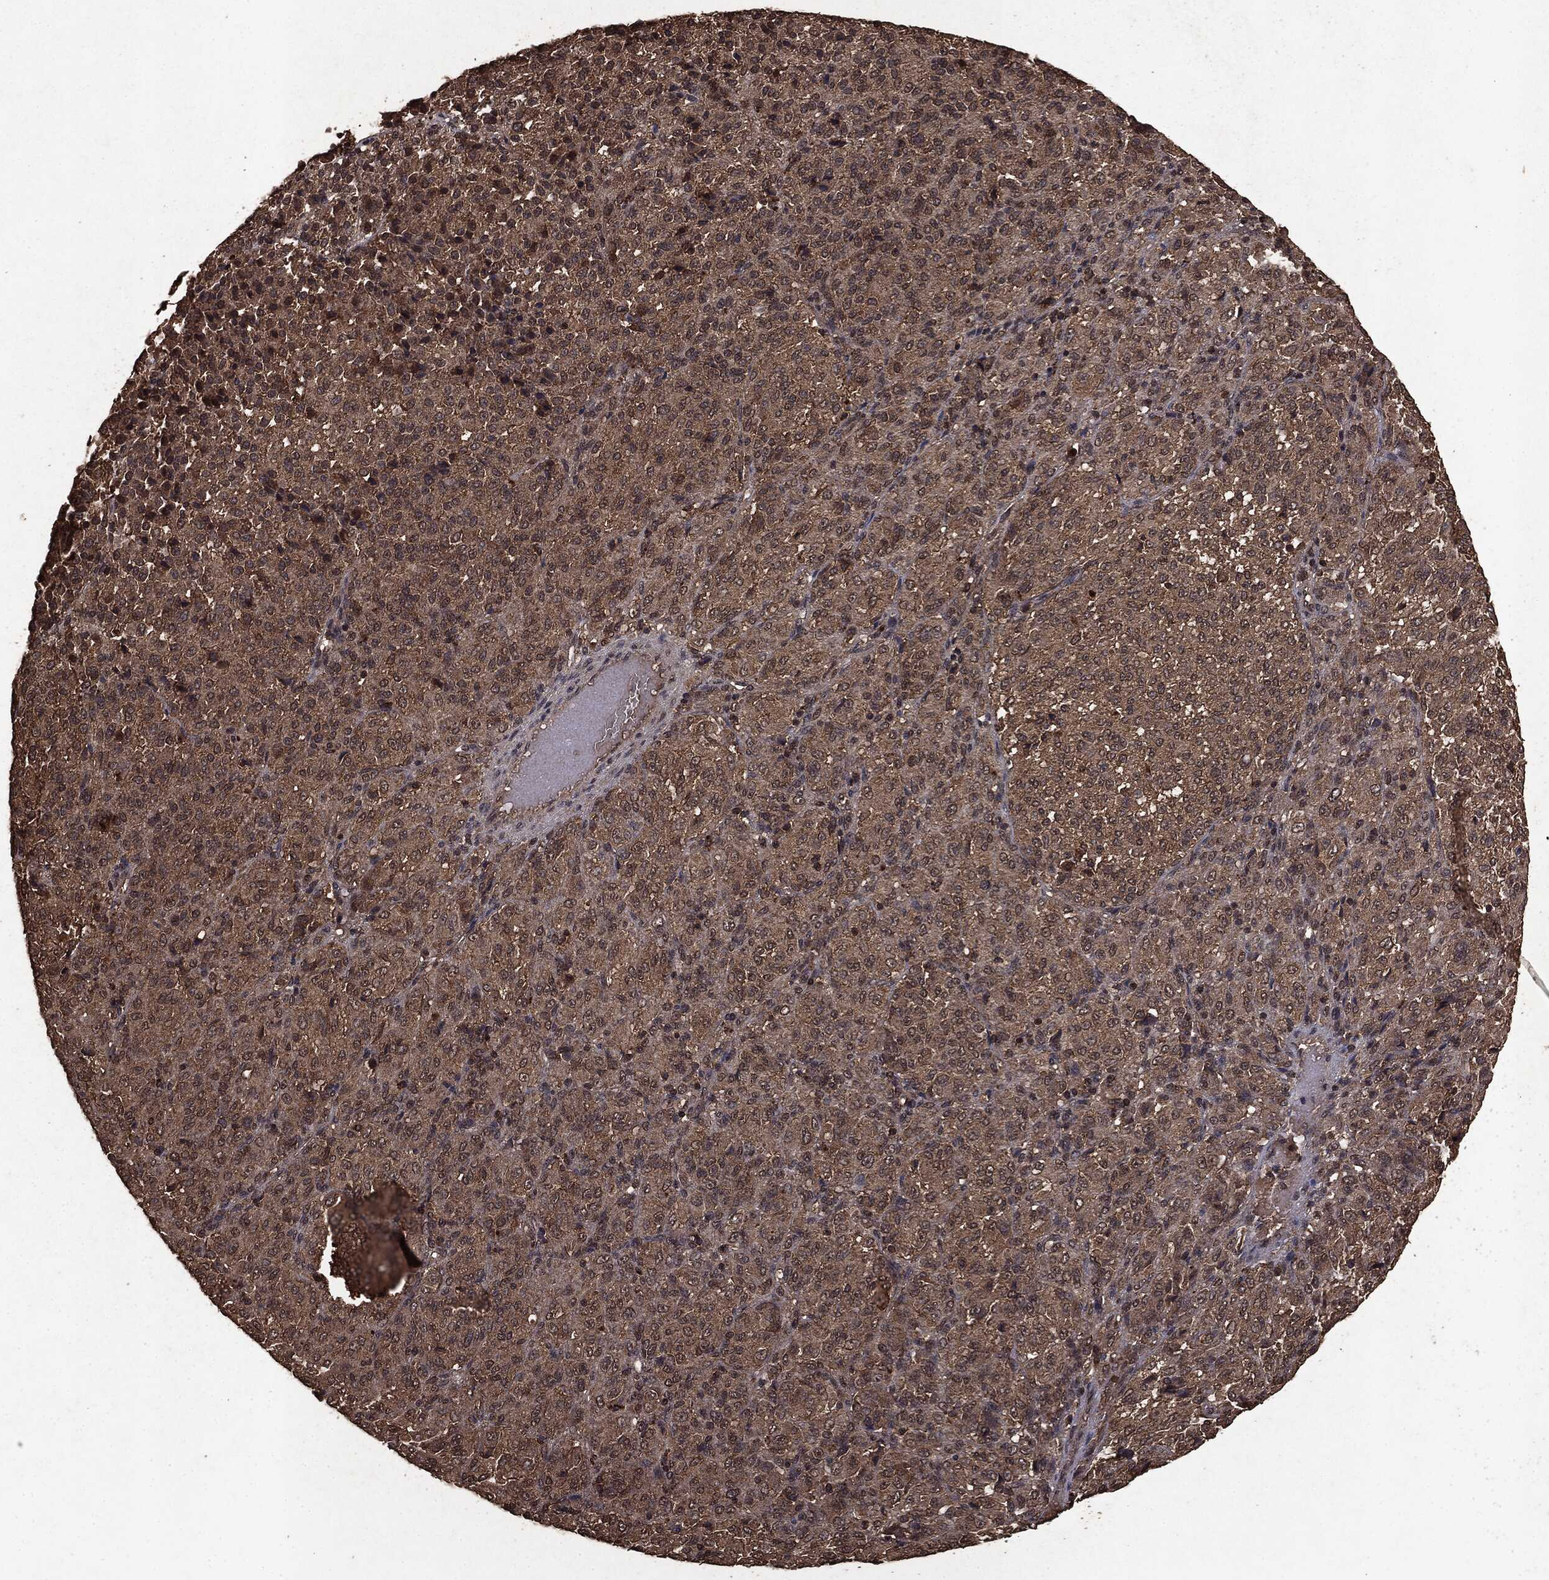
{"staining": {"intensity": "weak", "quantity": "25%-75%", "location": "cytoplasmic/membranous"}, "tissue": "melanoma", "cell_type": "Tumor cells", "image_type": "cancer", "snomed": [{"axis": "morphology", "description": "Malignant melanoma, Metastatic site"}, {"axis": "topography", "description": "Brain"}], "caption": "This histopathology image shows melanoma stained with immunohistochemistry to label a protein in brown. The cytoplasmic/membranous of tumor cells show weak positivity for the protein. Nuclei are counter-stained blue.", "gene": "NME1", "patient": {"sex": "female", "age": 56}}